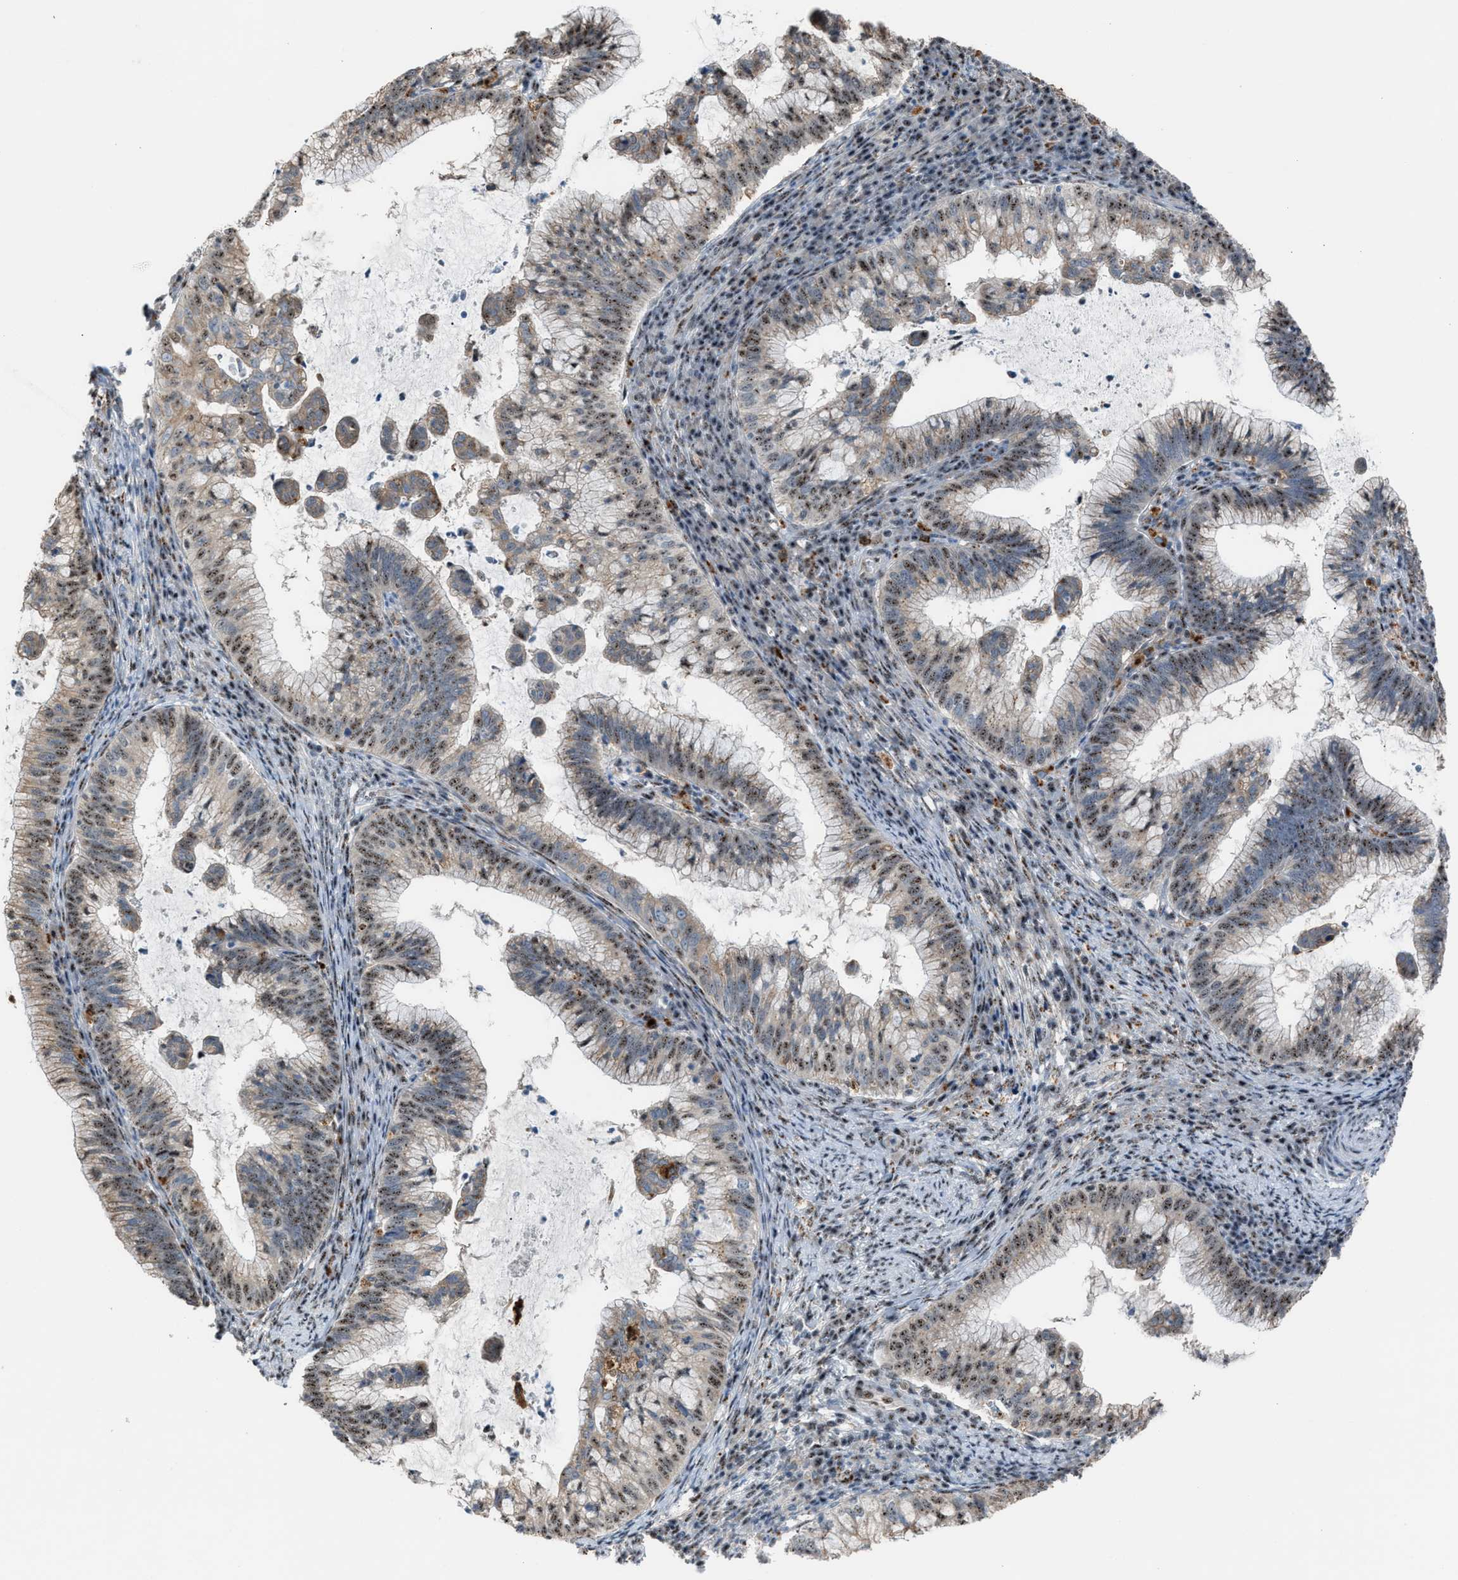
{"staining": {"intensity": "moderate", "quantity": ">75%", "location": "nuclear"}, "tissue": "cervical cancer", "cell_type": "Tumor cells", "image_type": "cancer", "snomed": [{"axis": "morphology", "description": "Adenocarcinoma, NOS"}, {"axis": "topography", "description": "Cervix"}], "caption": "Immunohistochemical staining of cervical cancer displays medium levels of moderate nuclear positivity in about >75% of tumor cells.", "gene": "CENPP", "patient": {"sex": "female", "age": 36}}